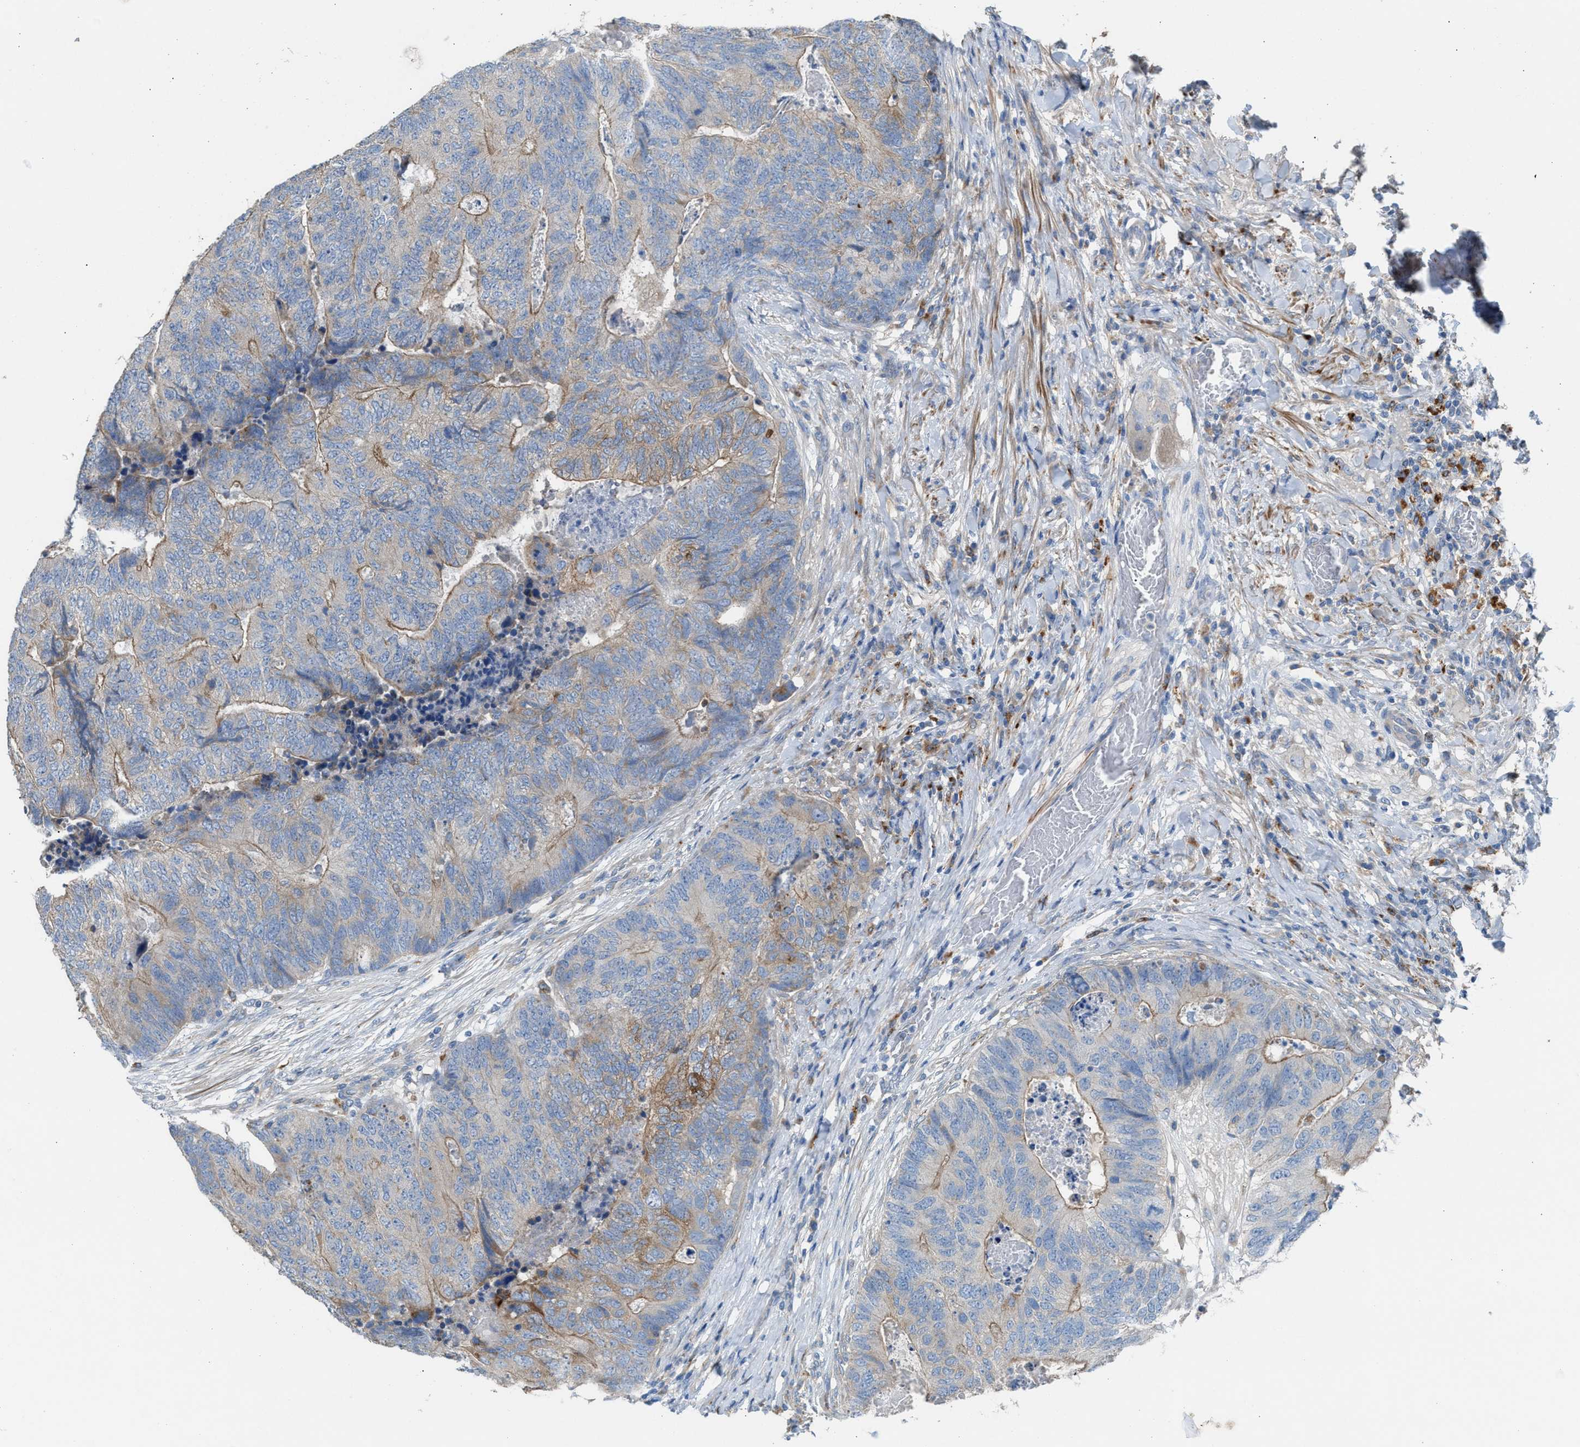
{"staining": {"intensity": "negative", "quantity": "none", "location": "none"}, "tissue": "colorectal cancer", "cell_type": "Tumor cells", "image_type": "cancer", "snomed": [{"axis": "morphology", "description": "Adenocarcinoma, NOS"}, {"axis": "topography", "description": "Colon"}], "caption": "Tumor cells show no significant protein staining in colorectal adenocarcinoma. (IHC, brightfield microscopy, high magnification).", "gene": "AOAH", "patient": {"sex": "female", "age": 67}}